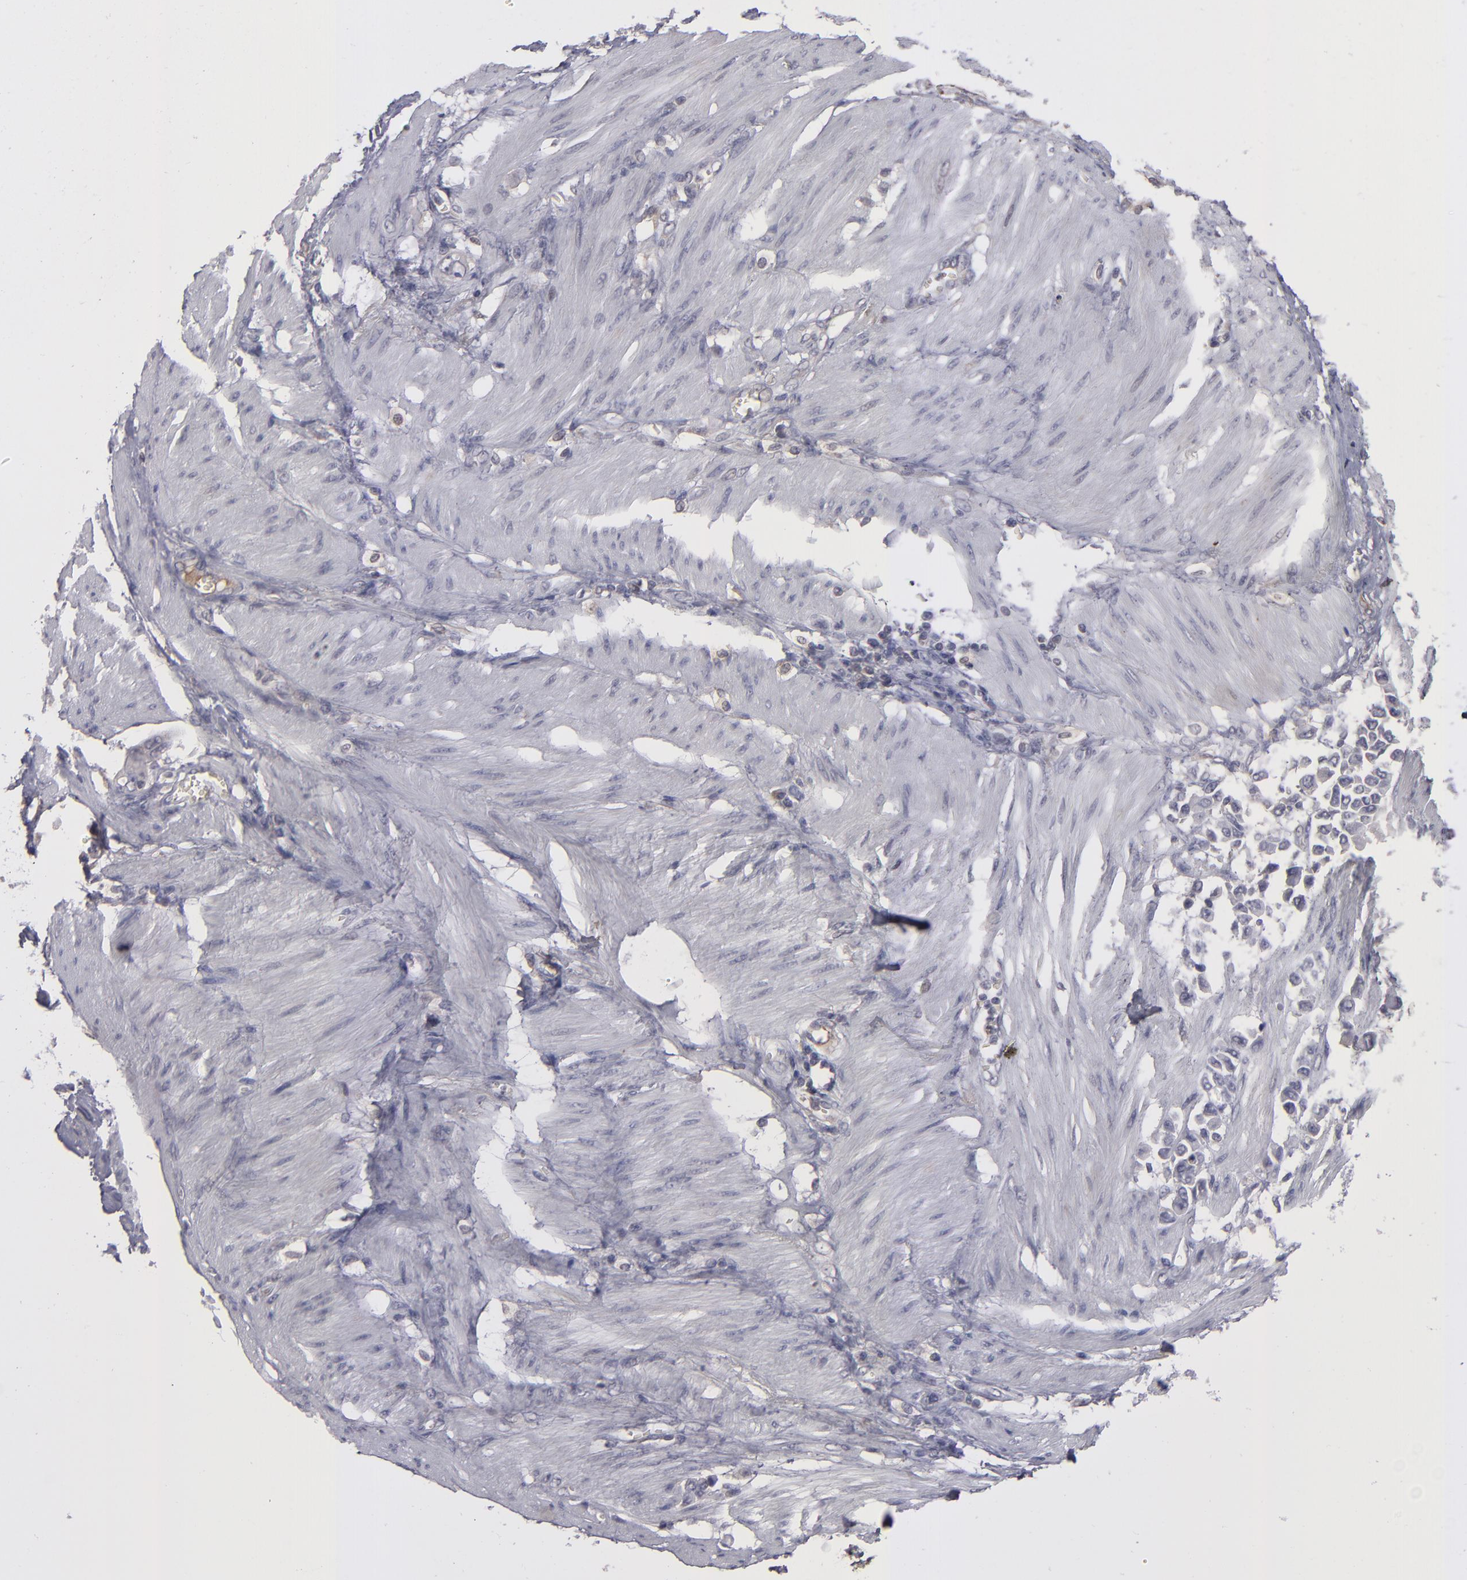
{"staining": {"intensity": "negative", "quantity": "none", "location": "none"}, "tissue": "stomach cancer", "cell_type": "Tumor cells", "image_type": "cancer", "snomed": [{"axis": "morphology", "description": "Adenocarcinoma, NOS"}, {"axis": "topography", "description": "Stomach"}], "caption": "An immunohistochemistry (IHC) histopathology image of stomach cancer is shown. There is no staining in tumor cells of stomach cancer. (DAB (3,3'-diaminobenzidine) IHC, high magnification).", "gene": "ITIH4", "patient": {"sex": "male", "age": 78}}